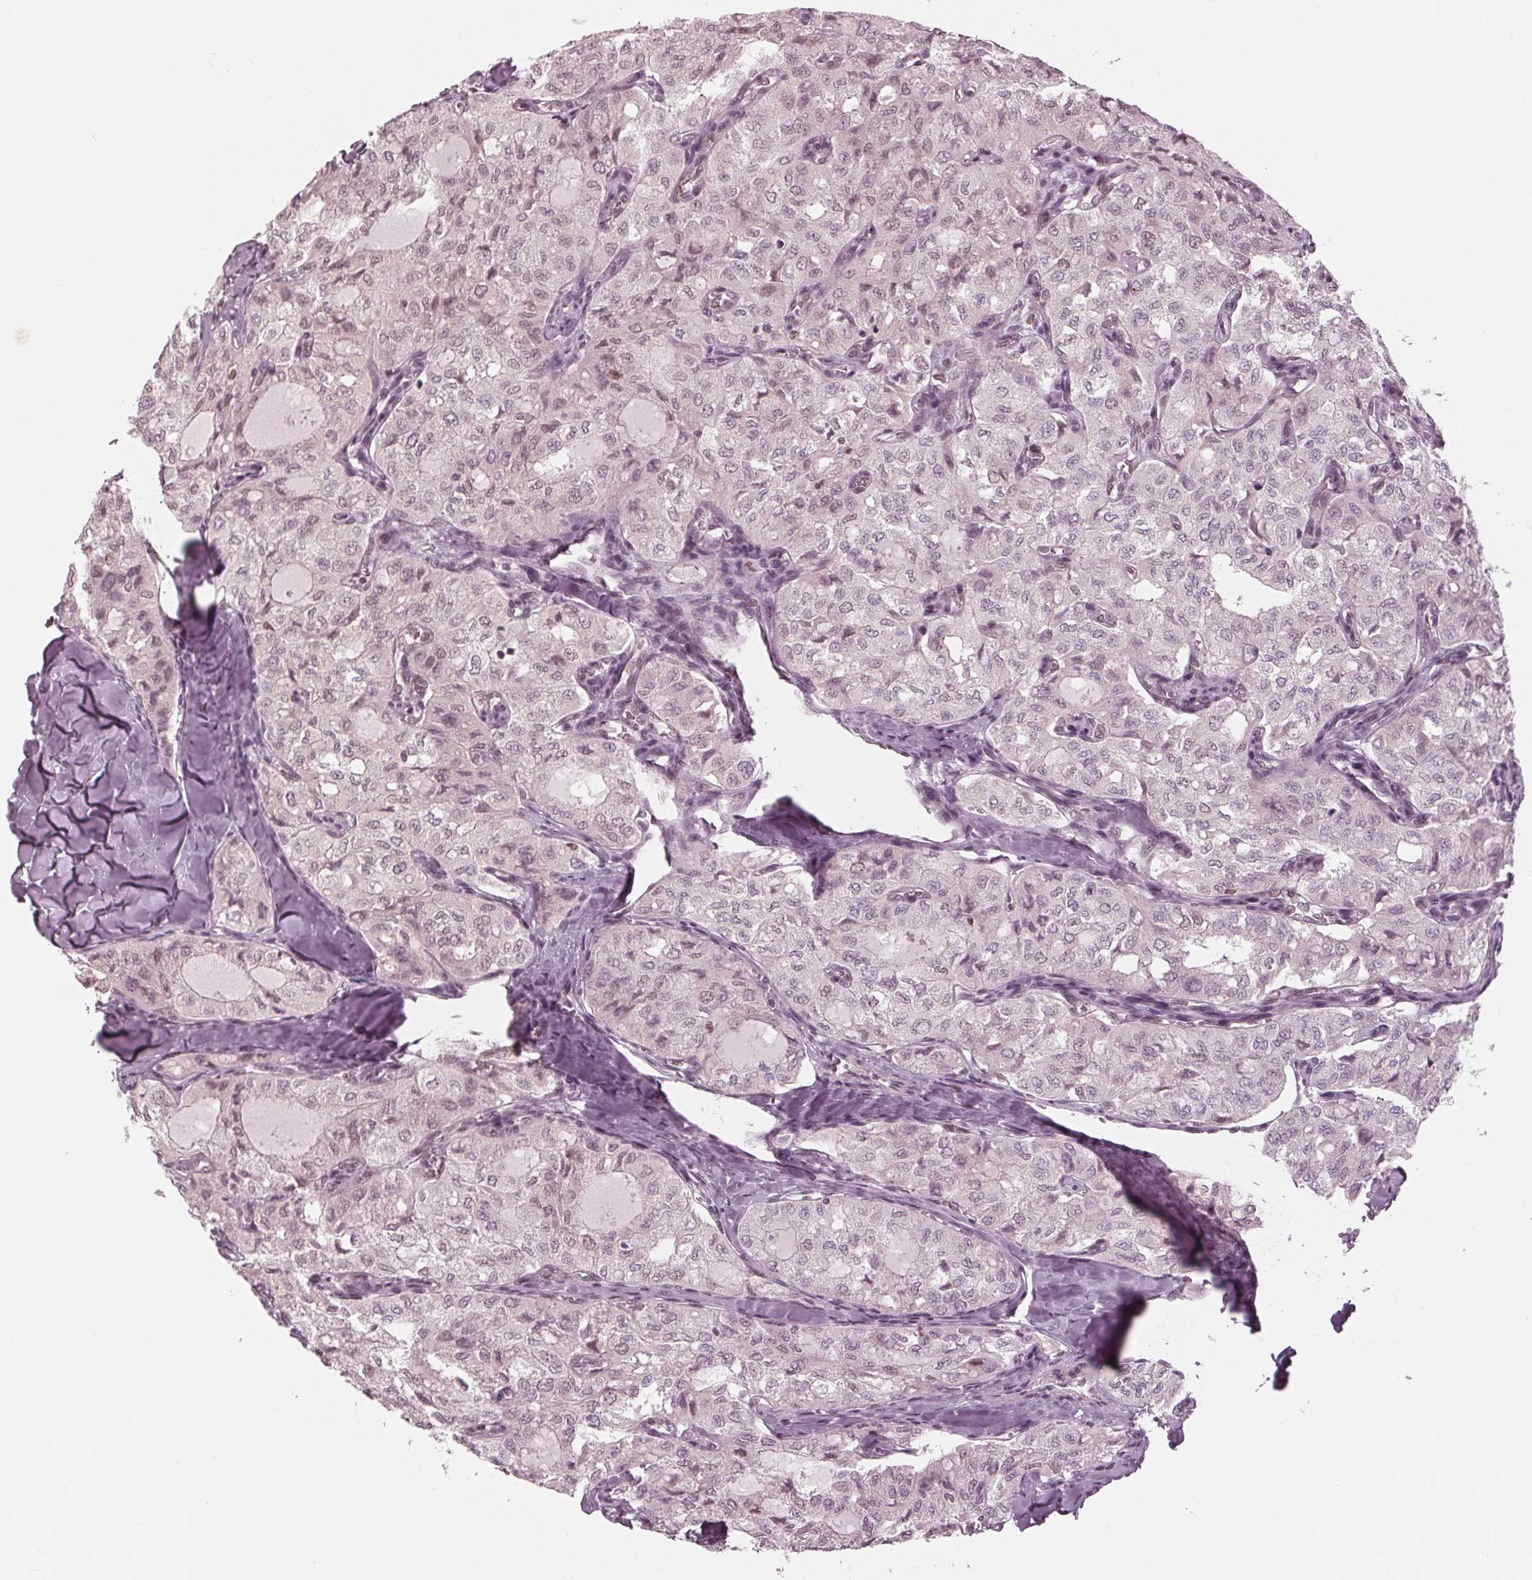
{"staining": {"intensity": "negative", "quantity": "none", "location": "none"}, "tissue": "thyroid cancer", "cell_type": "Tumor cells", "image_type": "cancer", "snomed": [{"axis": "morphology", "description": "Follicular adenoma carcinoma, NOS"}, {"axis": "topography", "description": "Thyroid gland"}], "caption": "This is an immunohistochemistry (IHC) photomicrograph of human thyroid cancer (follicular adenoma carcinoma). There is no staining in tumor cells.", "gene": "DNMT3L", "patient": {"sex": "male", "age": 75}}